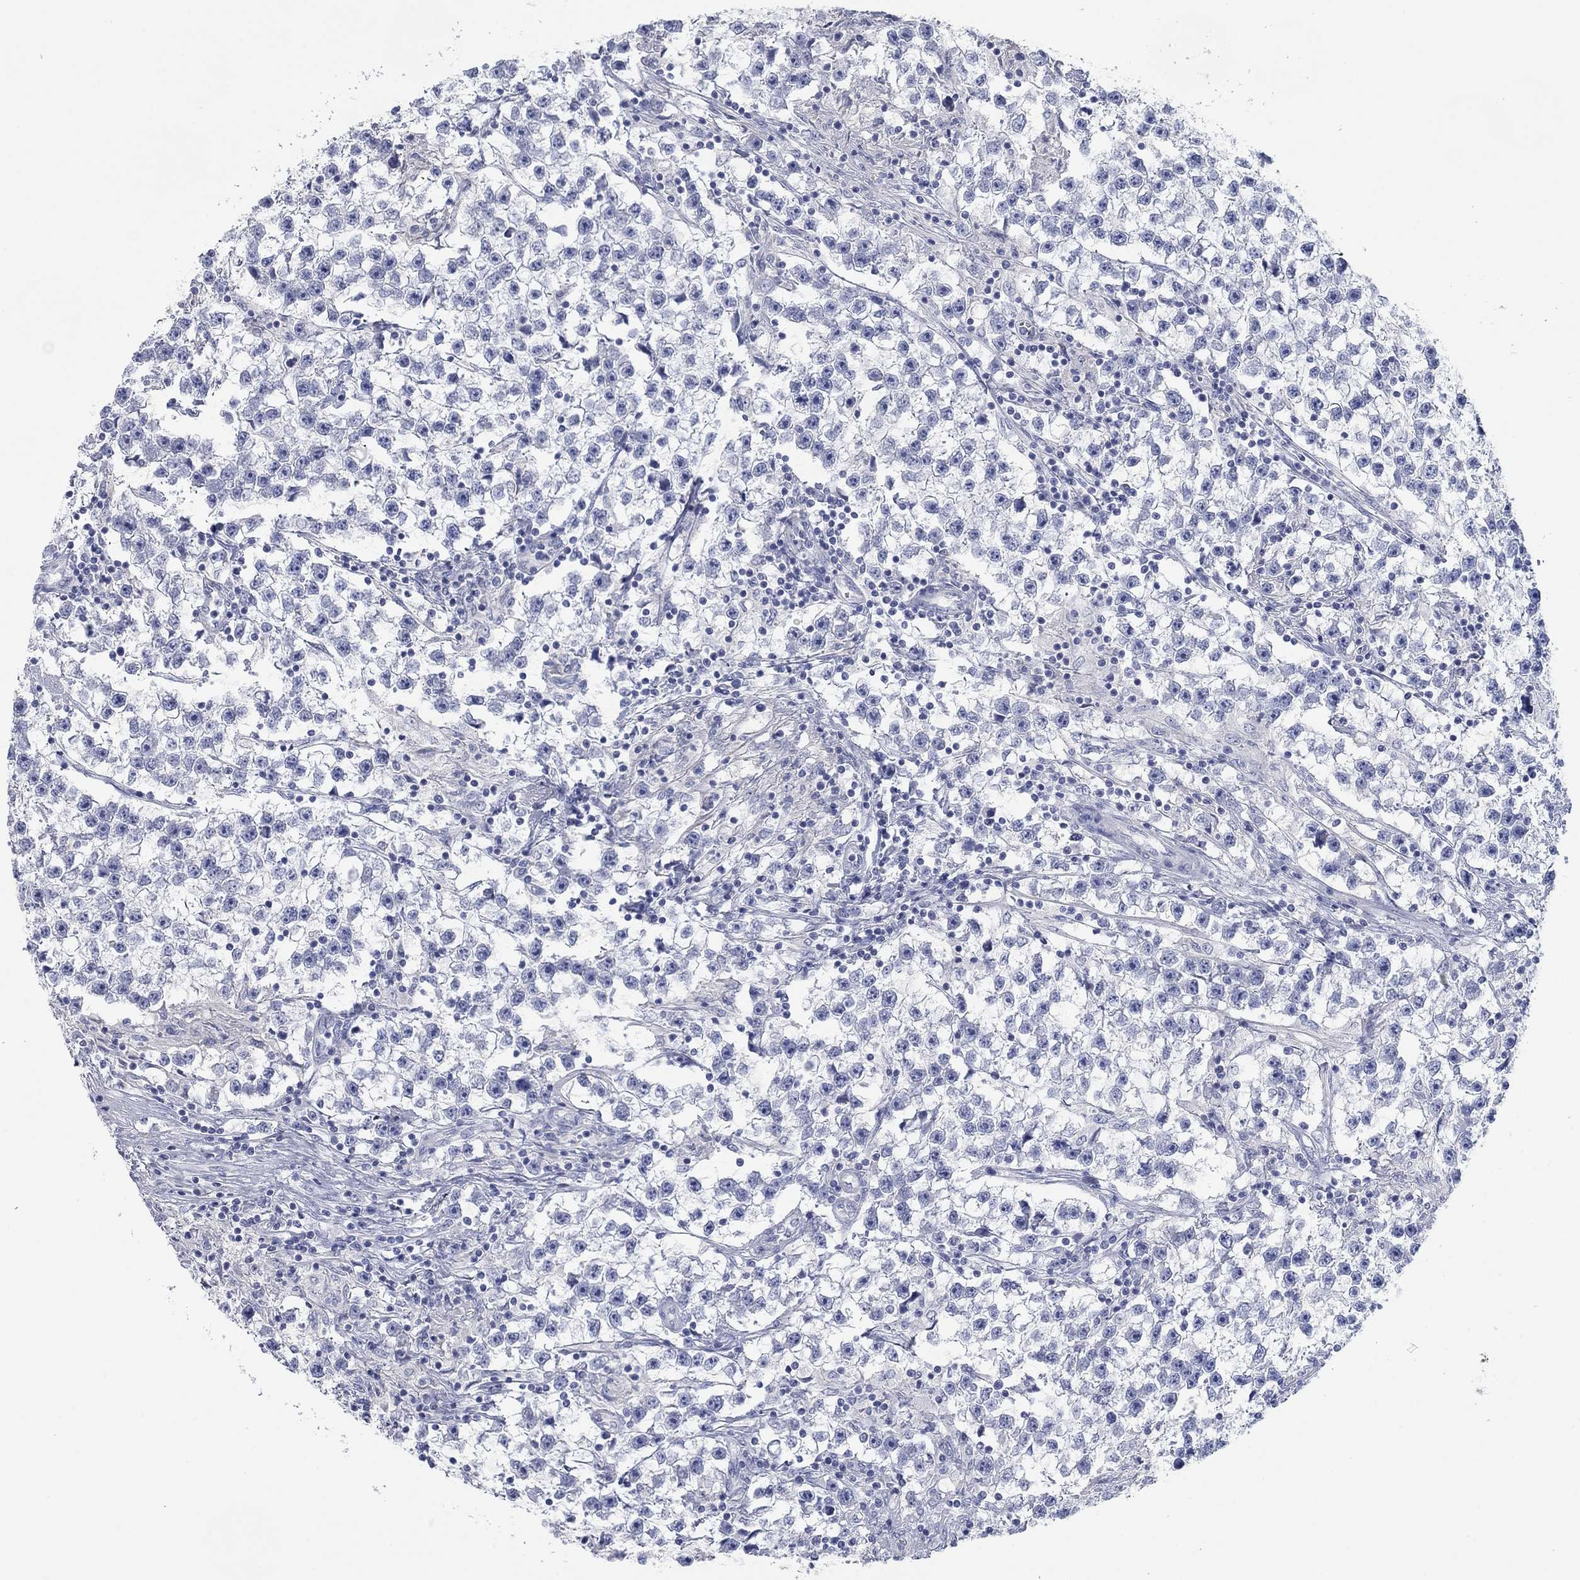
{"staining": {"intensity": "negative", "quantity": "none", "location": "none"}, "tissue": "testis cancer", "cell_type": "Tumor cells", "image_type": "cancer", "snomed": [{"axis": "morphology", "description": "Seminoma, NOS"}, {"axis": "topography", "description": "Testis"}], "caption": "Tumor cells are negative for brown protein staining in testis cancer.", "gene": "APOC3", "patient": {"sex": "male", "age": 59}}